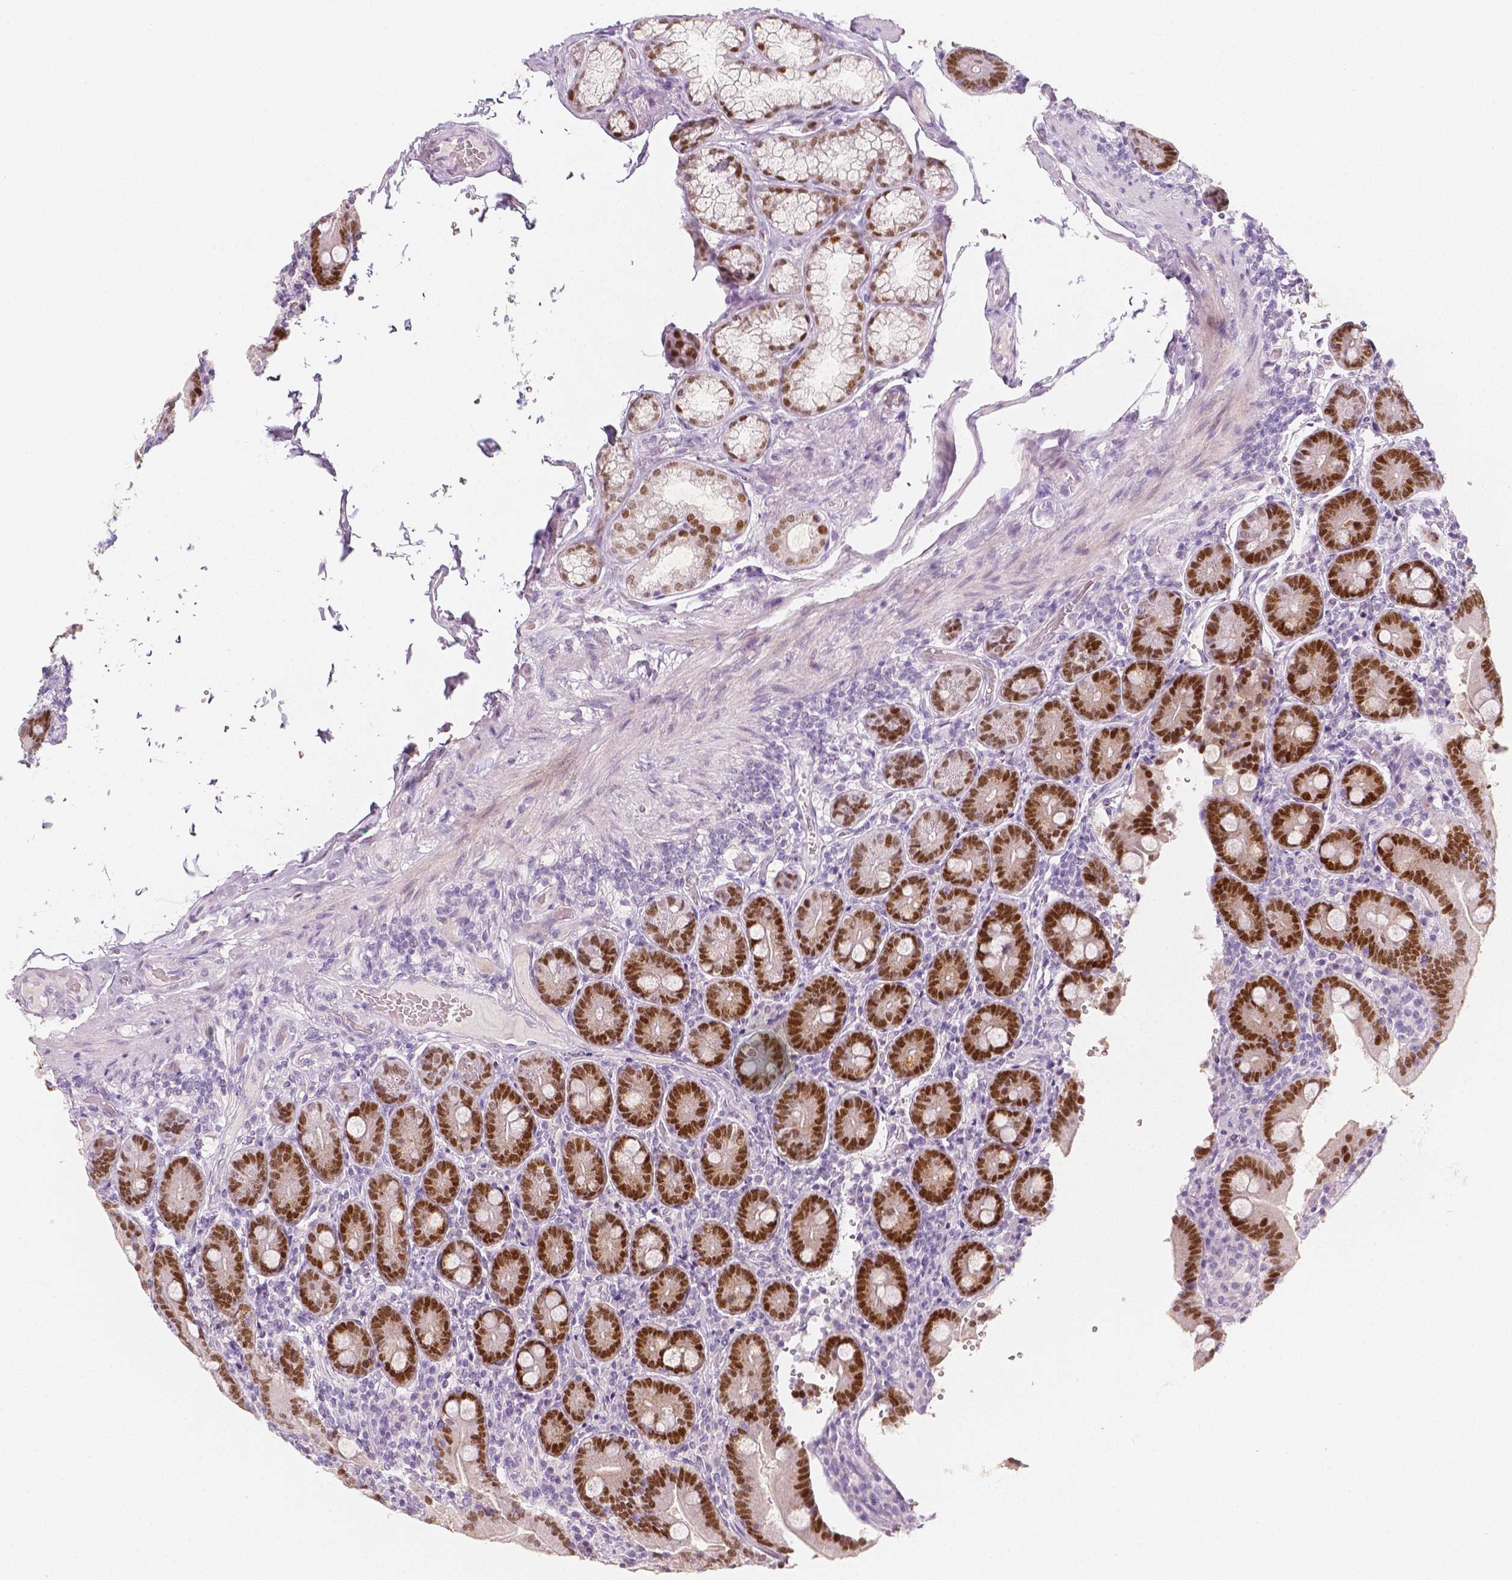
{"staining": {"intensity": "strong", "quantity": ">75%", "location": "nuclear"}, "tissue": "duodenum", "cell_type": "Glandular cells", "image_type": "normal", "snomed": [{"axis": "morphology", "description": "Normal tissue, NOS"}, {"axis": "topography", "description": "Duodenum"}], "caption": "Duodenum stained with IHC exhibits strong nuclear staining in about >75% of glandular cells. The staining was performed using DAB (3,3'-diaminobenzidine), with brown indicating positive protein expression. Nuclei are stained blue with hematoxylin.", "gene": "HNF1B", "patient": {"sex": "female", "age": 62}}